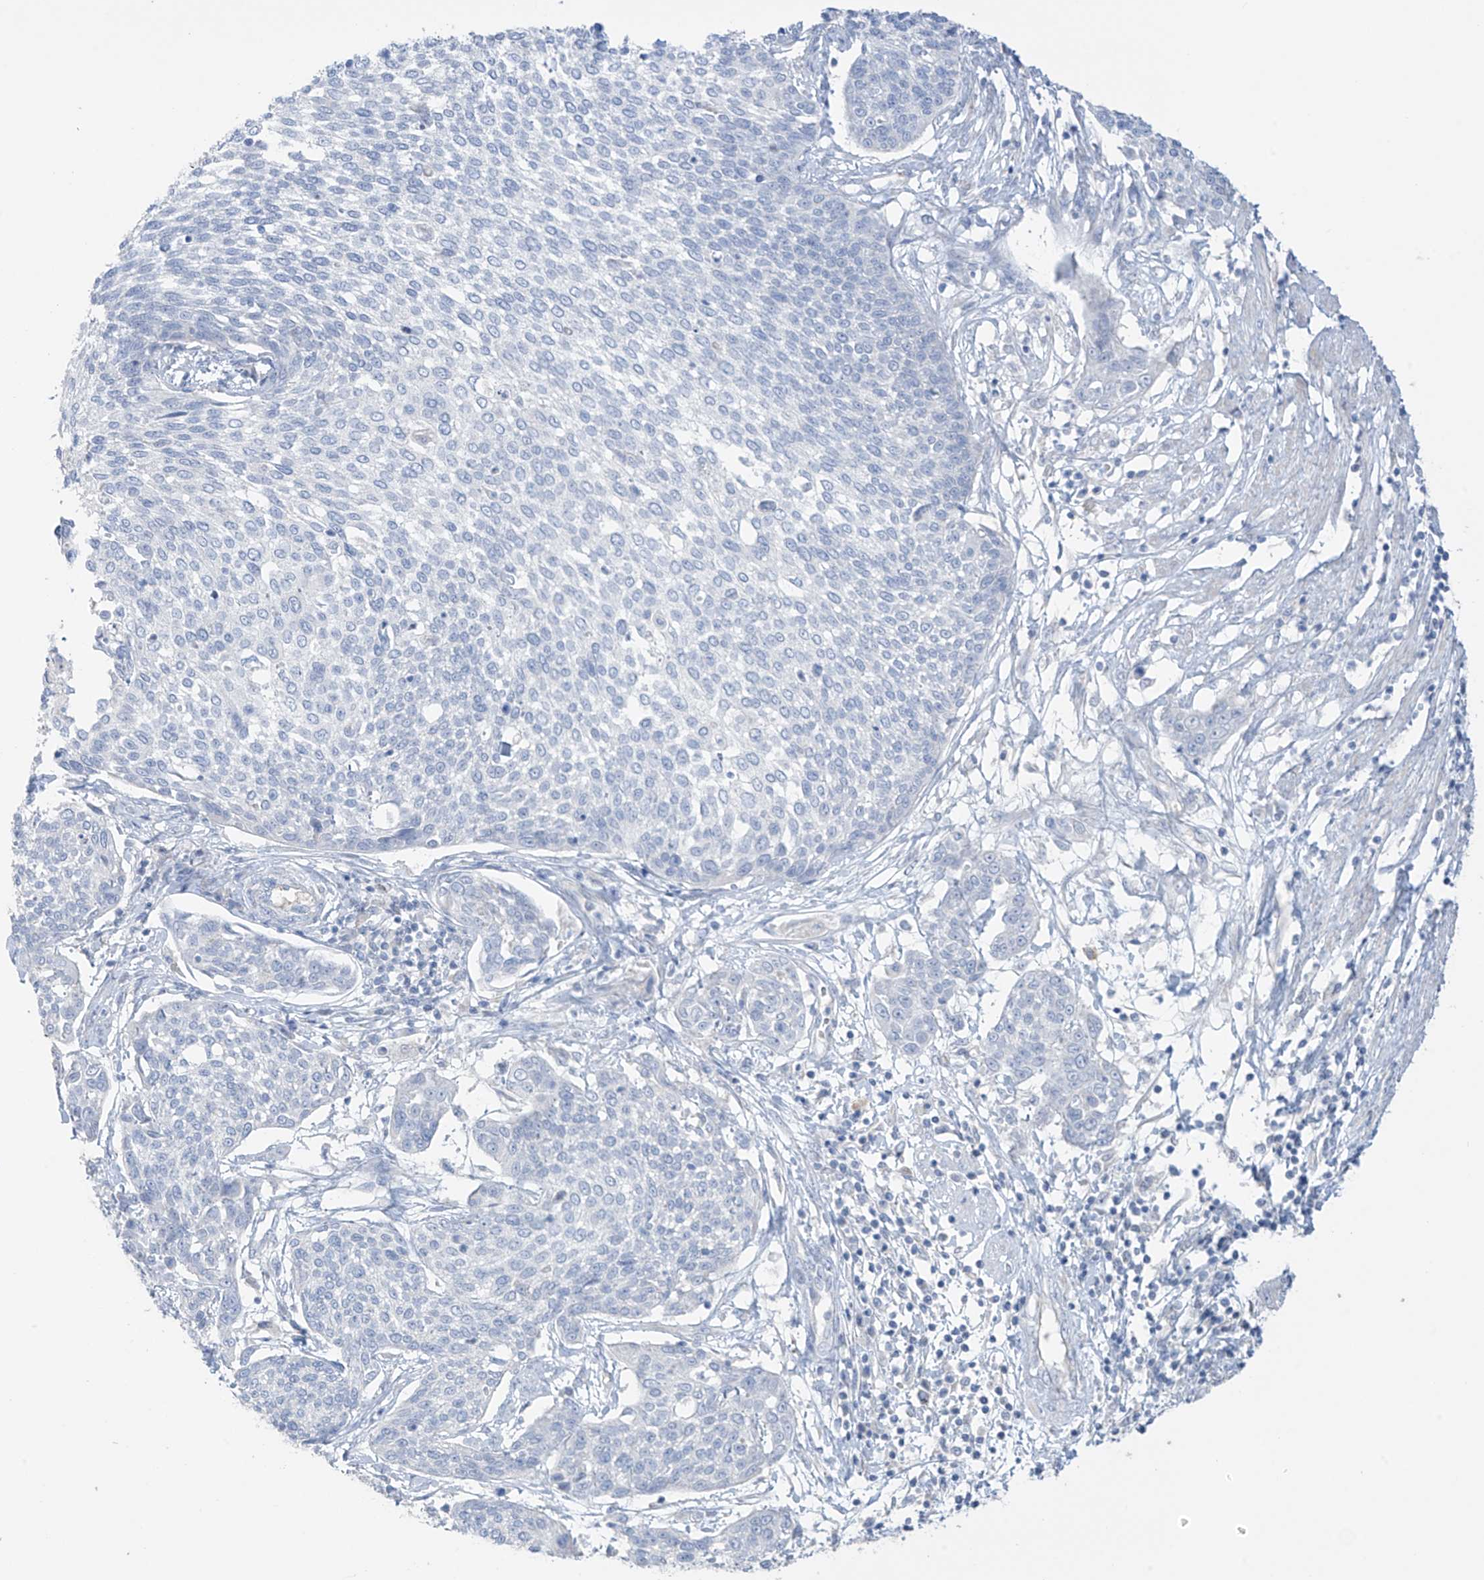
{"staining": {"intensity": "negative", "quantity": "none", "location": "none"}, "tissue": "cervical cancer", "cell_type": "Tumor cells", "image_type": "cancer", "snomed": [{"axis": "morphology", "description": "Squamous cell carcinoma, NOS"}, {"axis": "topography", "description": "Cervix"}], "caption": "IHC of cervical squamous cell carcinoma shows no positivity in tumor cells. Nuclei are stained in blue.", "gene": "ASPRV1", "patient": {"sex": "female", "age": 34}}